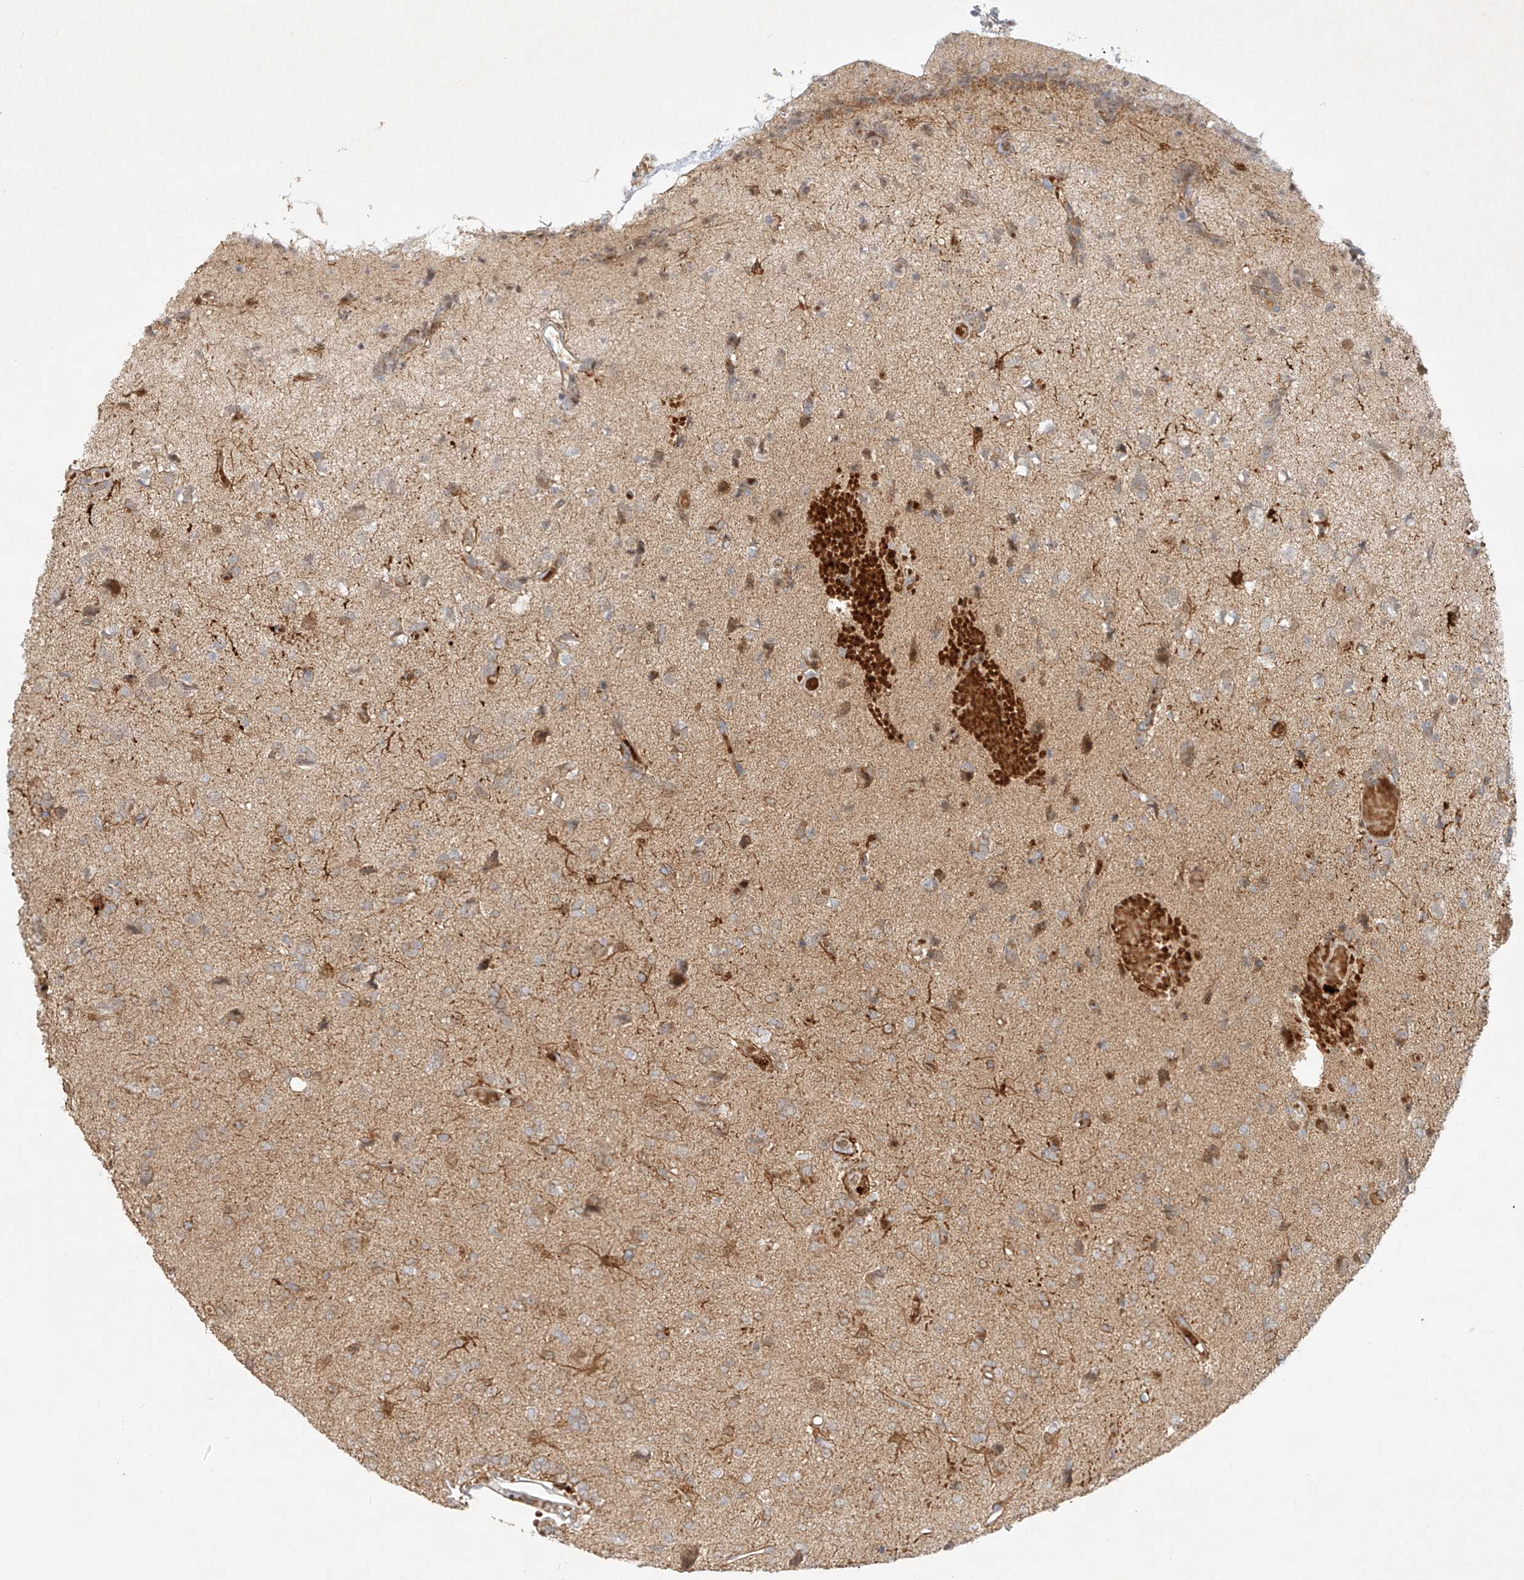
{"staining": {"intensity": "negative", "quantity": "none", "location": "none"}, "tissue": "glioma", "cell_type": "Tumor cells", "image_type": "cancer", "snomed": [{"axis": "morphology", "description": "Glioma, malignant, High grade"}, {"axis": "topography", "description": "Brain"}], "caption": "Histopathology image shows no protein staining in tumor cells of glioma tissue. Nuclei are stained in blue.", "gene": "KPNA7", "patient": {"sex": "female", "age": 59}}